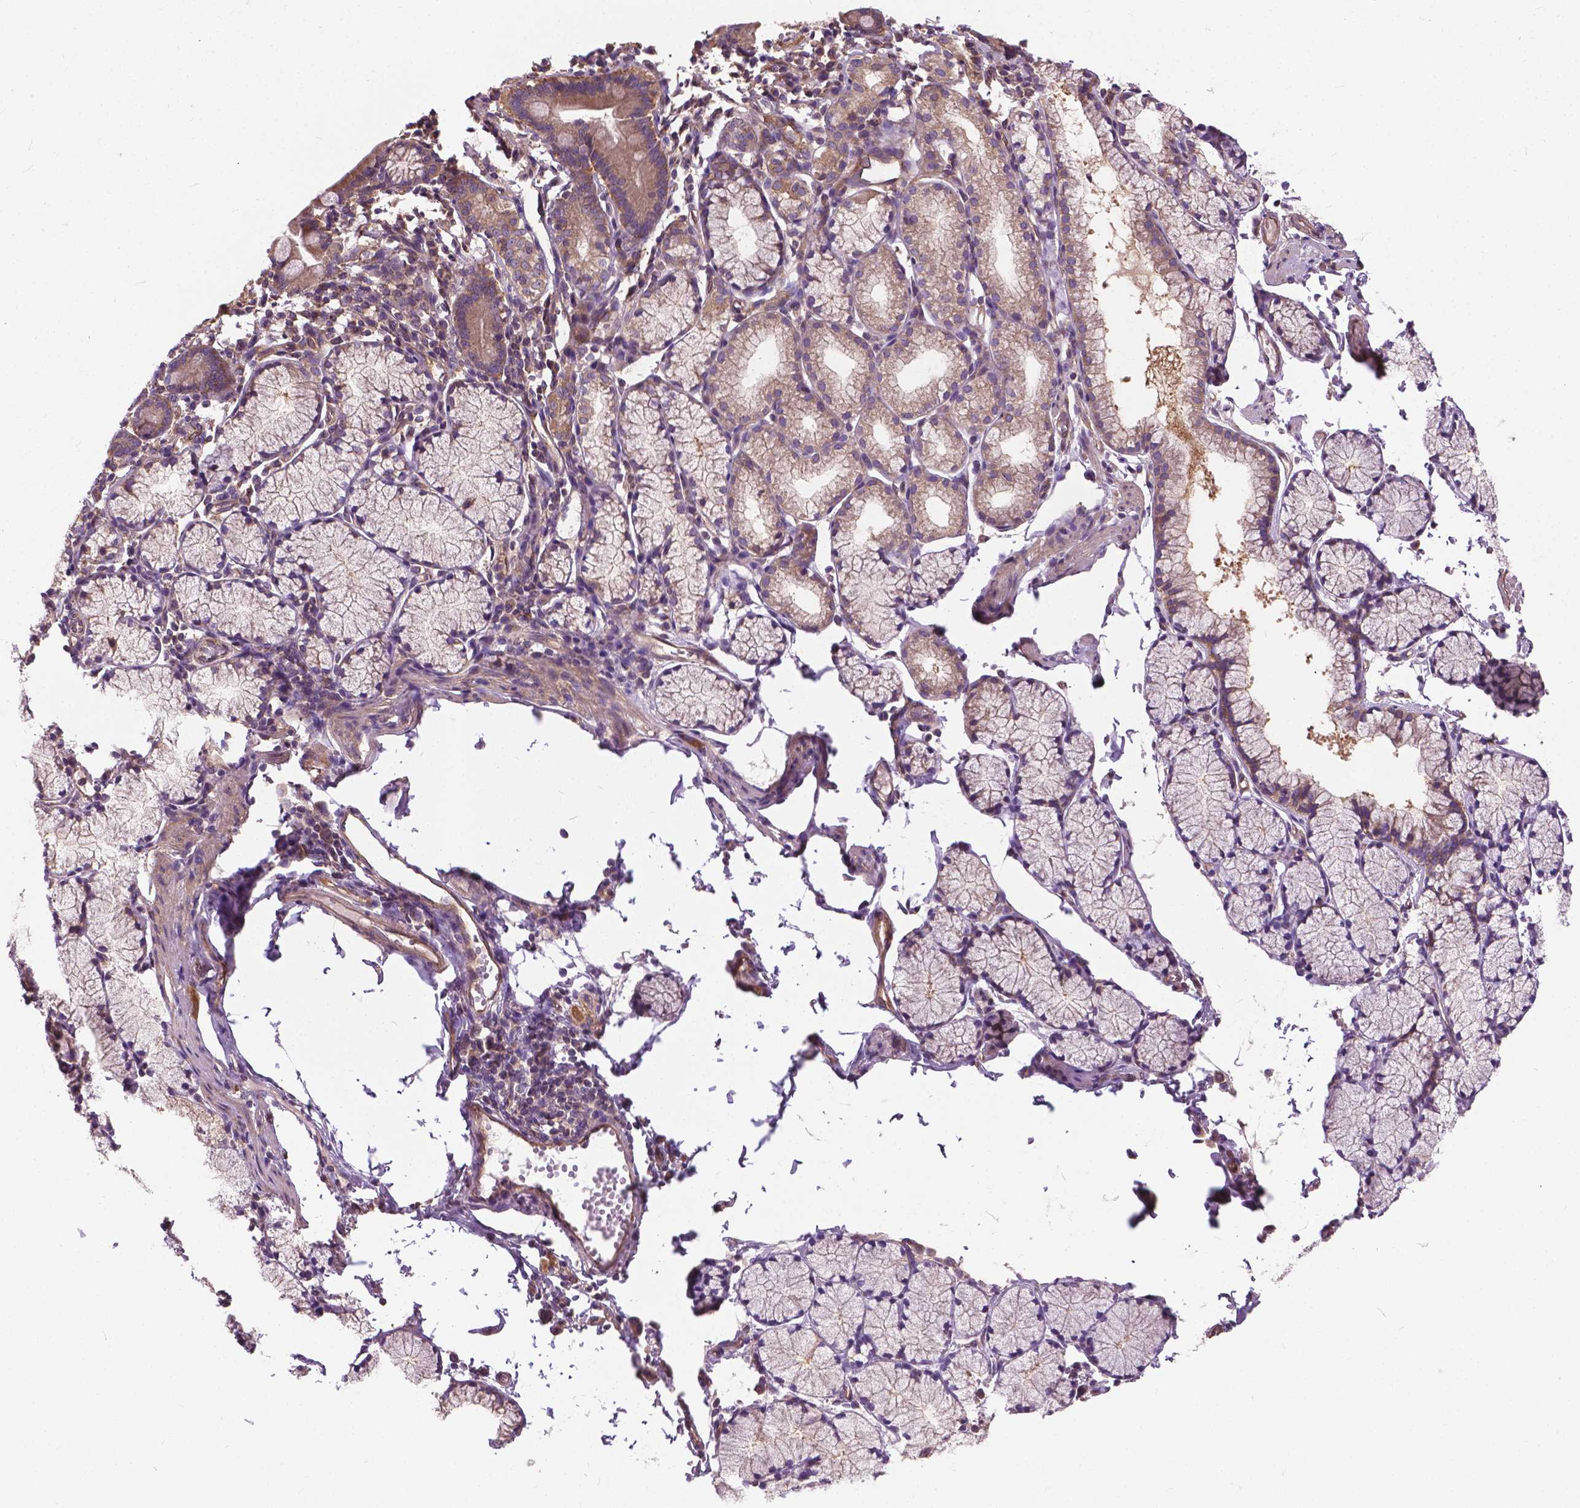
{"staining": {"intensity": "weak", "quantity": ">75%", "location": "cytoplasmic/membranous"}, "tissue": "stomach cancer", "cell_type": "Tumor cells", "image_type": "cancer", "snomed": [{"axis": "morphology", "description": "Adenocarcinoma, NOS"}, {"axis": "topography", "description": "Stomach"}], "caption": "The micrograph reveals a brown stain indicating the presence of a protein in the cytoplasmic/membranous of tumor cells in stomach adenocarcinoma.", "gene": "MZT1", "patient": {"sex": "male", "age": 47}}